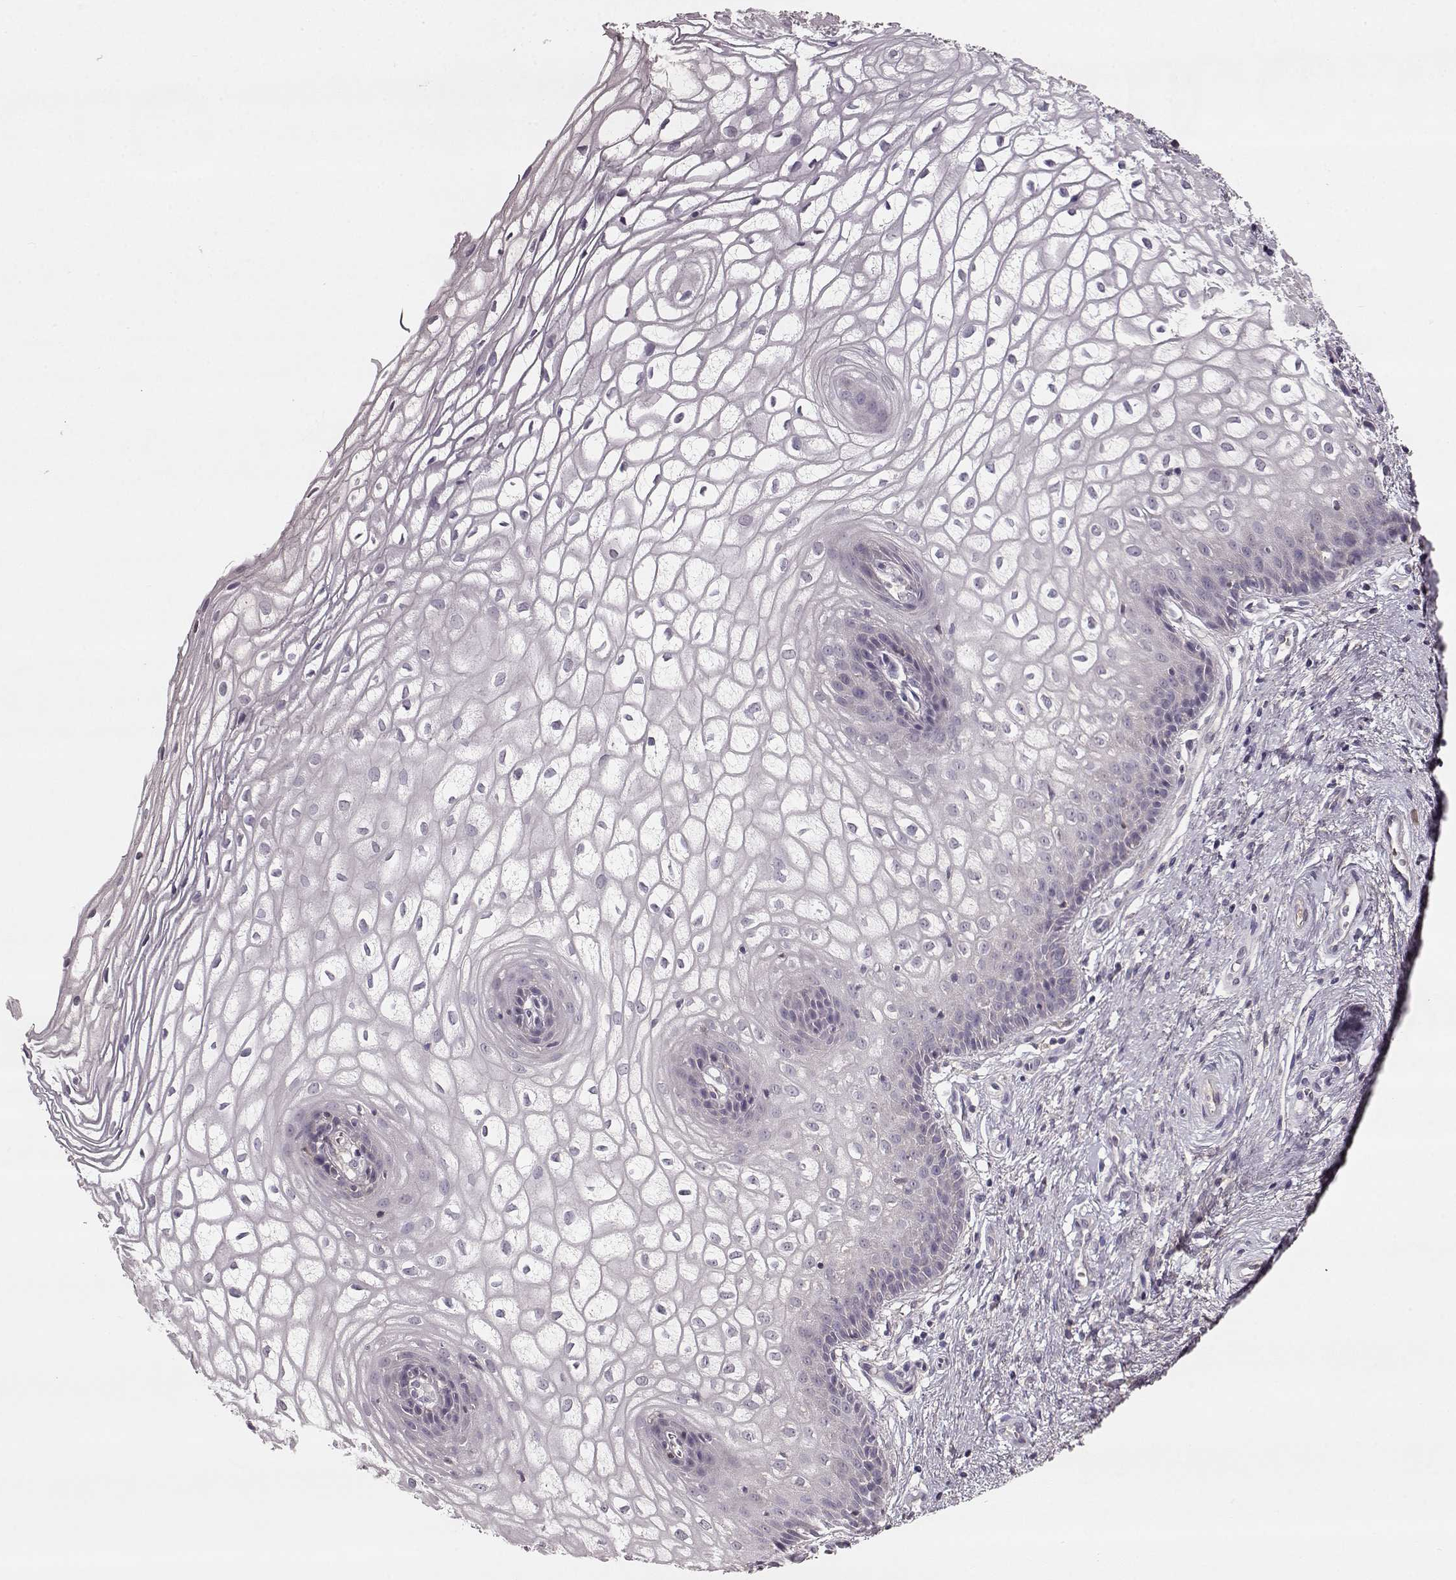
{"staining": {"intensity": "negative", "quantity": "none", "location": "none"}, "tissue": "vagina", "cell_type": "Squamous epithelial cells", "image_type": "normal", "snomed": [{"axis": "morphology", "description": "Normal tissue, NOS"}, {"axis": "topography", "description": "Vagina"}], "caption": "This is a micrograph of immunohistochemistry staining of benign vagina, which shows no expression in squamous epithelial cells.", "gene": "YJEFN3", "patient": {"sex": "female", "age": 34}}